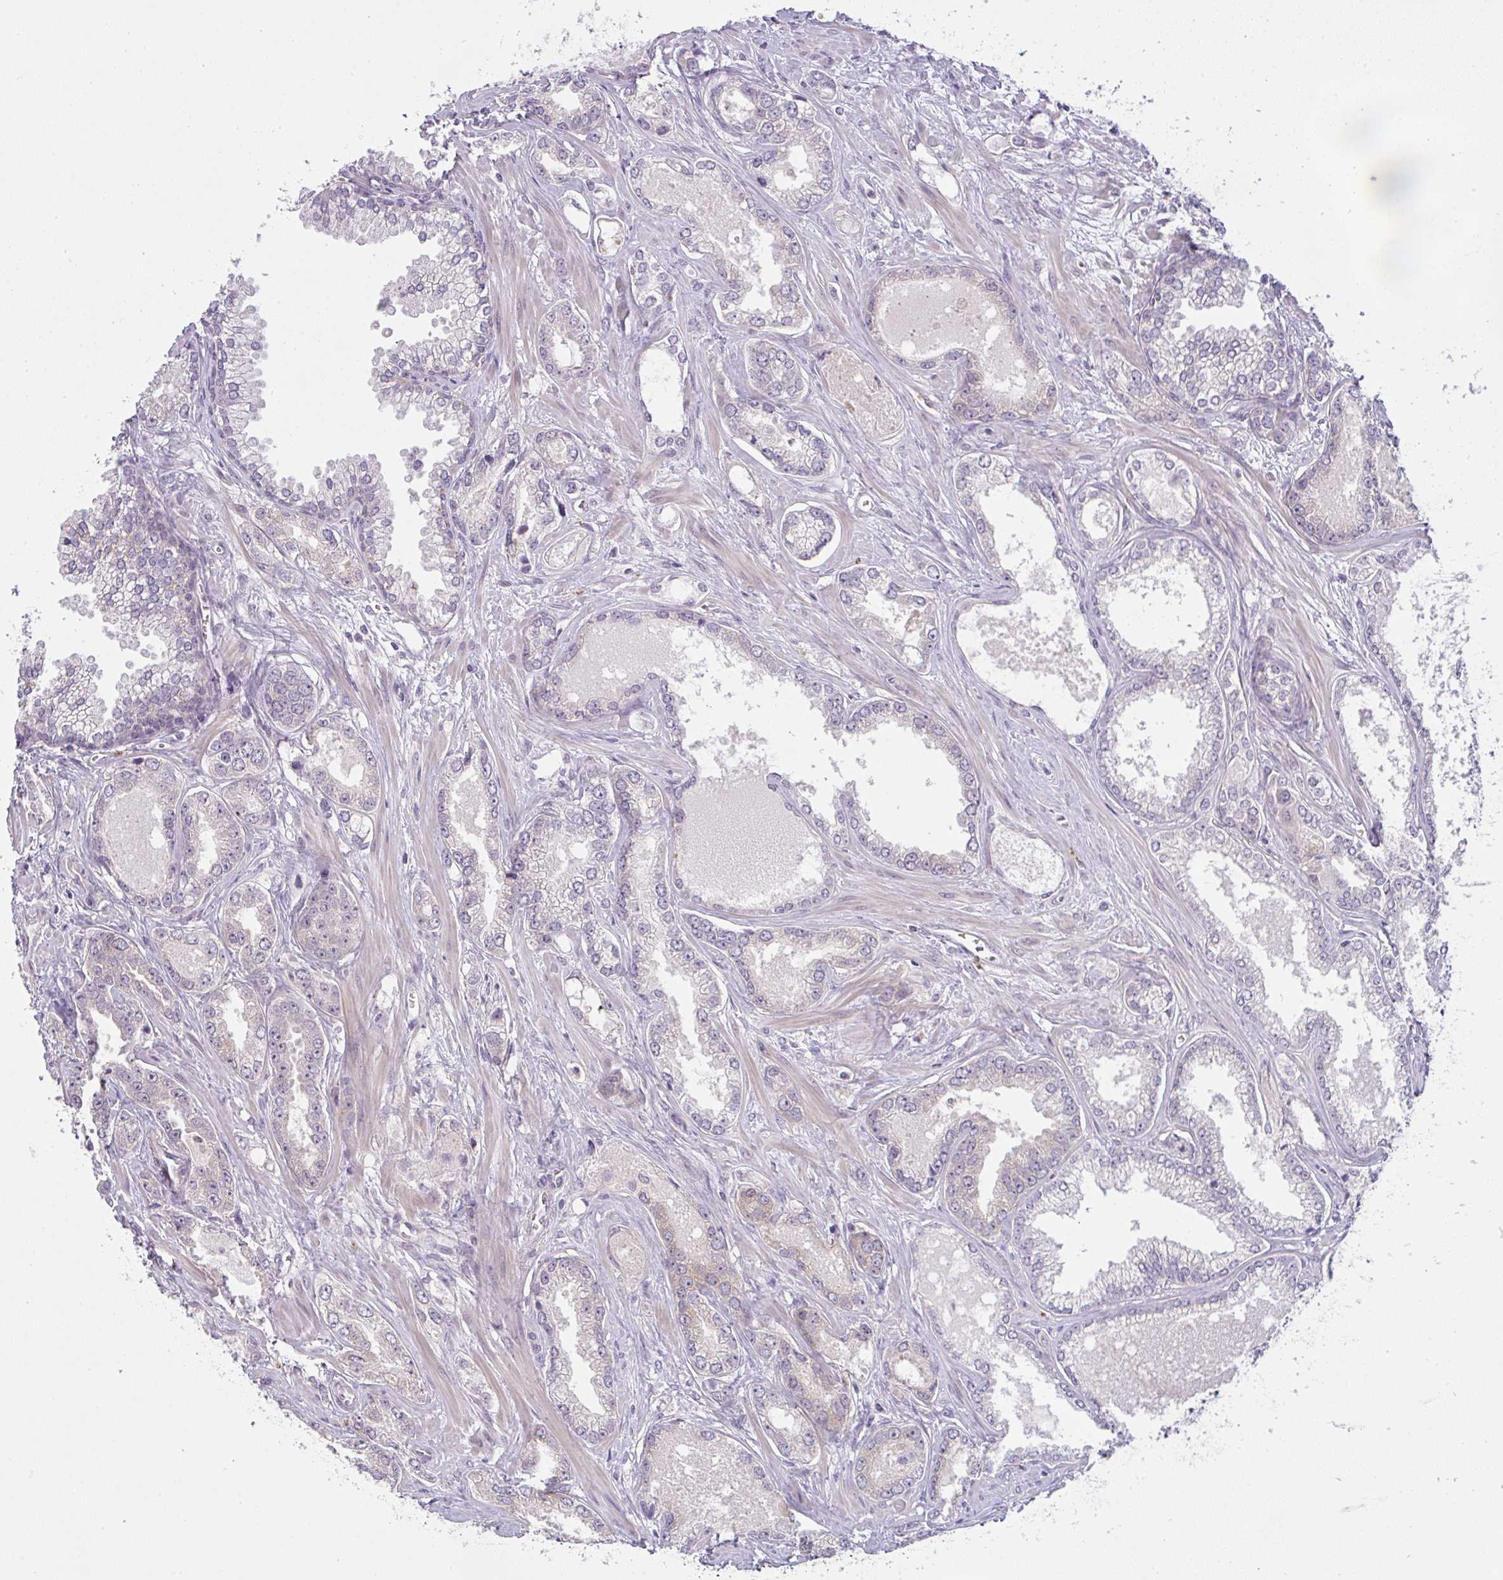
{"staining": {"intensity": "weak", "quantity": "<25%", "location": "cytoplasmic/membranous"}, "tissue": "prostate cancer", "cell_type": "Tumor cells", "image_type": "cancer", "snomed": [{"axis": "morphology", "description": "Adenocarcinoma, Medium grade"}, {"axis": "topography", "description": "Prostate"}], "caption": "This is an IHC image of human prostate cancer. There is no staining in tumor cells.", "gene": "CSE1L", "patient": {"sex": "male", "age": 57}}